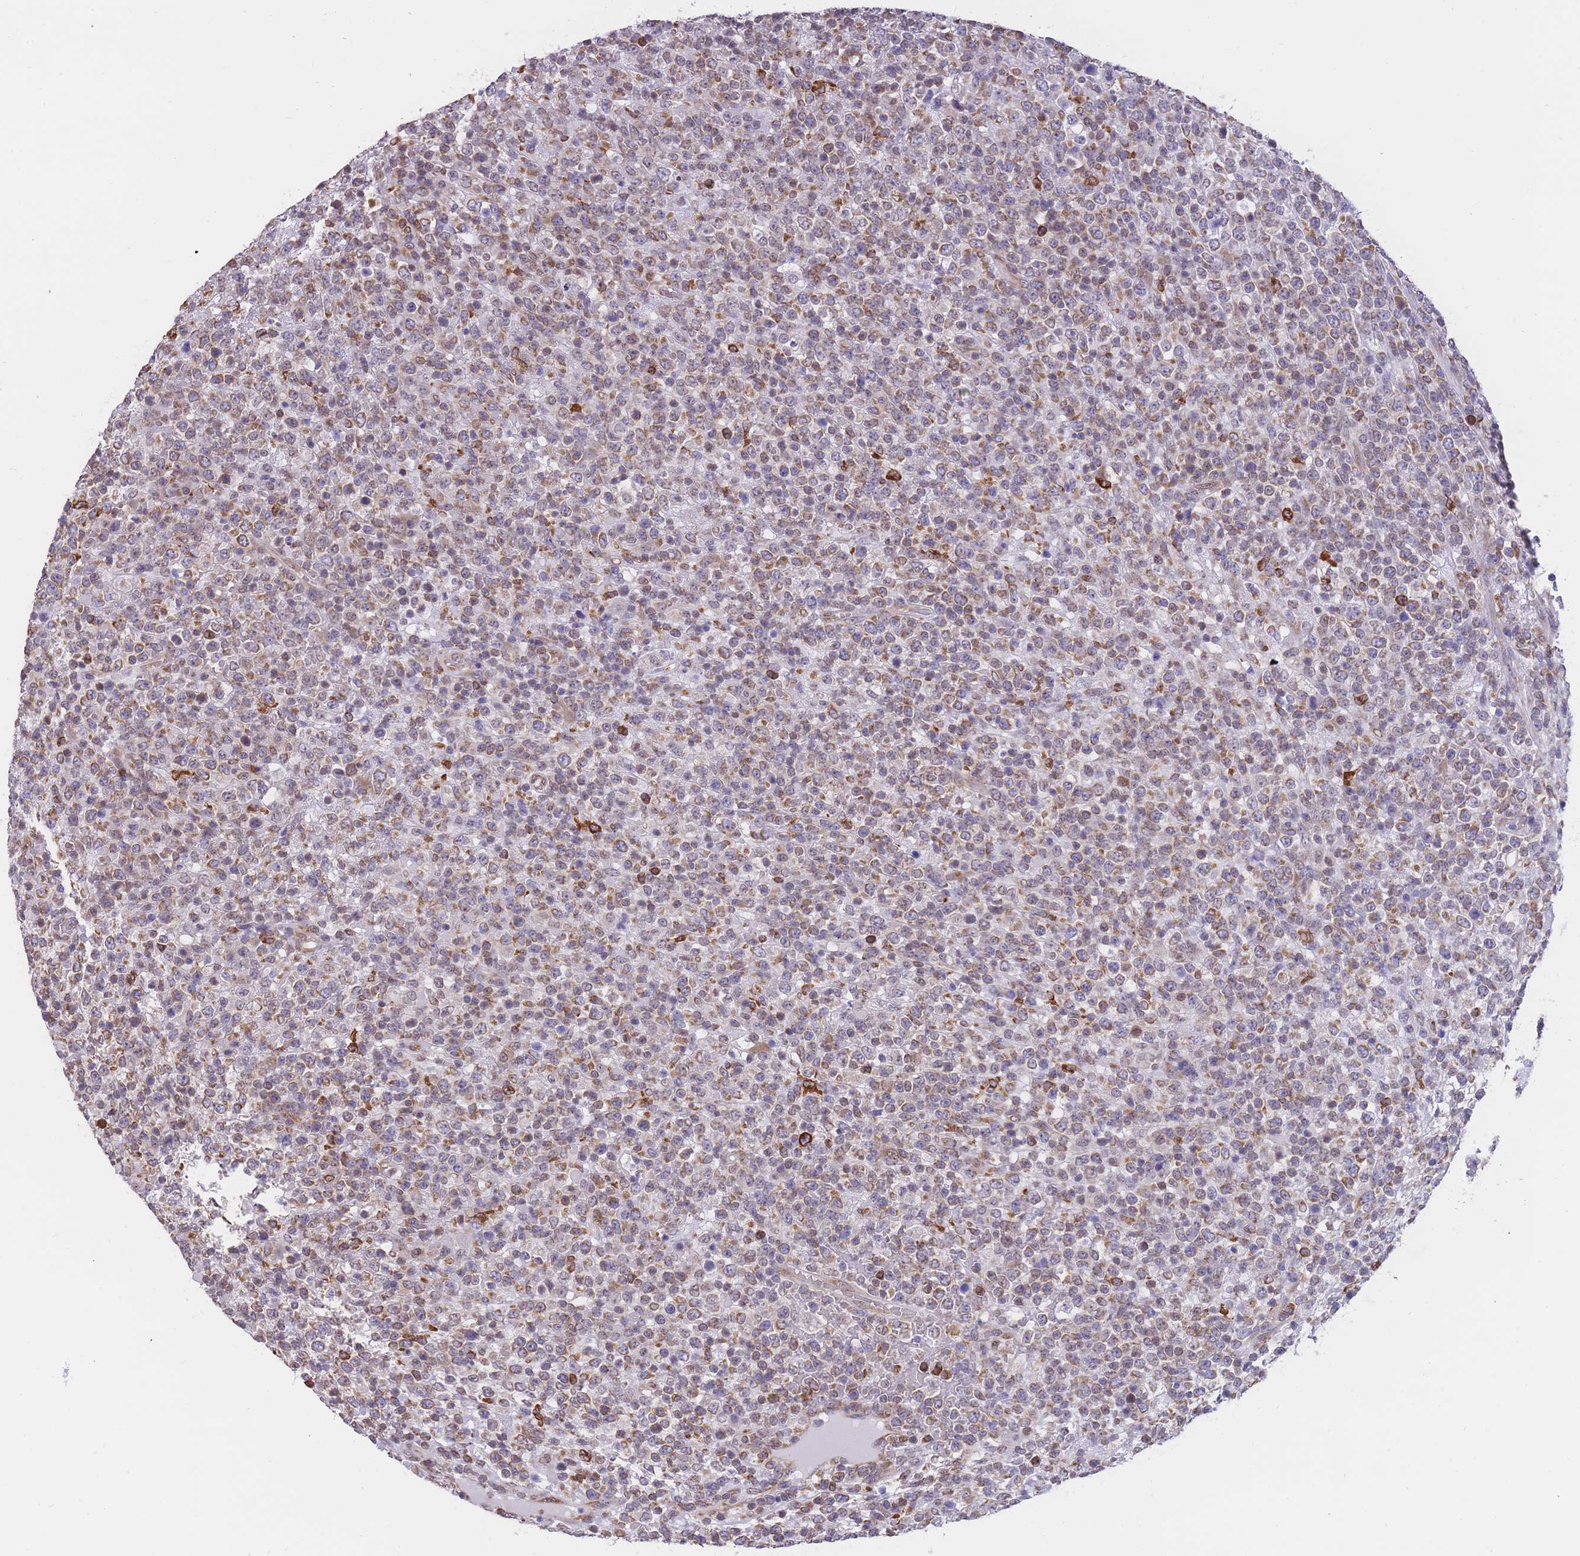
{"staining": {"intensity": "weak", "quantity": "25%-75%", "location": "cytoplasmic/membranous"}, "tissue": "lymphoma", "cell_type": "Tumor cells", "image_type": "cancer", "snomed": [{"axis": "morphology", "description": "Malignant lymphoma, non-Hodgkin's type, High grade"}, {"axis": "topography", "description": "Colon"}], "caption": "Immunohistochemistry photomicrograph of neoplastic tissue: human lymphoma stained using immunohistochemistry shows low levels of weak protein expression localized specifically in the cytoplasmic/membranous of tumor cells, appearing as a cytoplasmic/membranous brown color.", "gene": "ZNF662", "patient": {"sex": "female", "age": 53}}